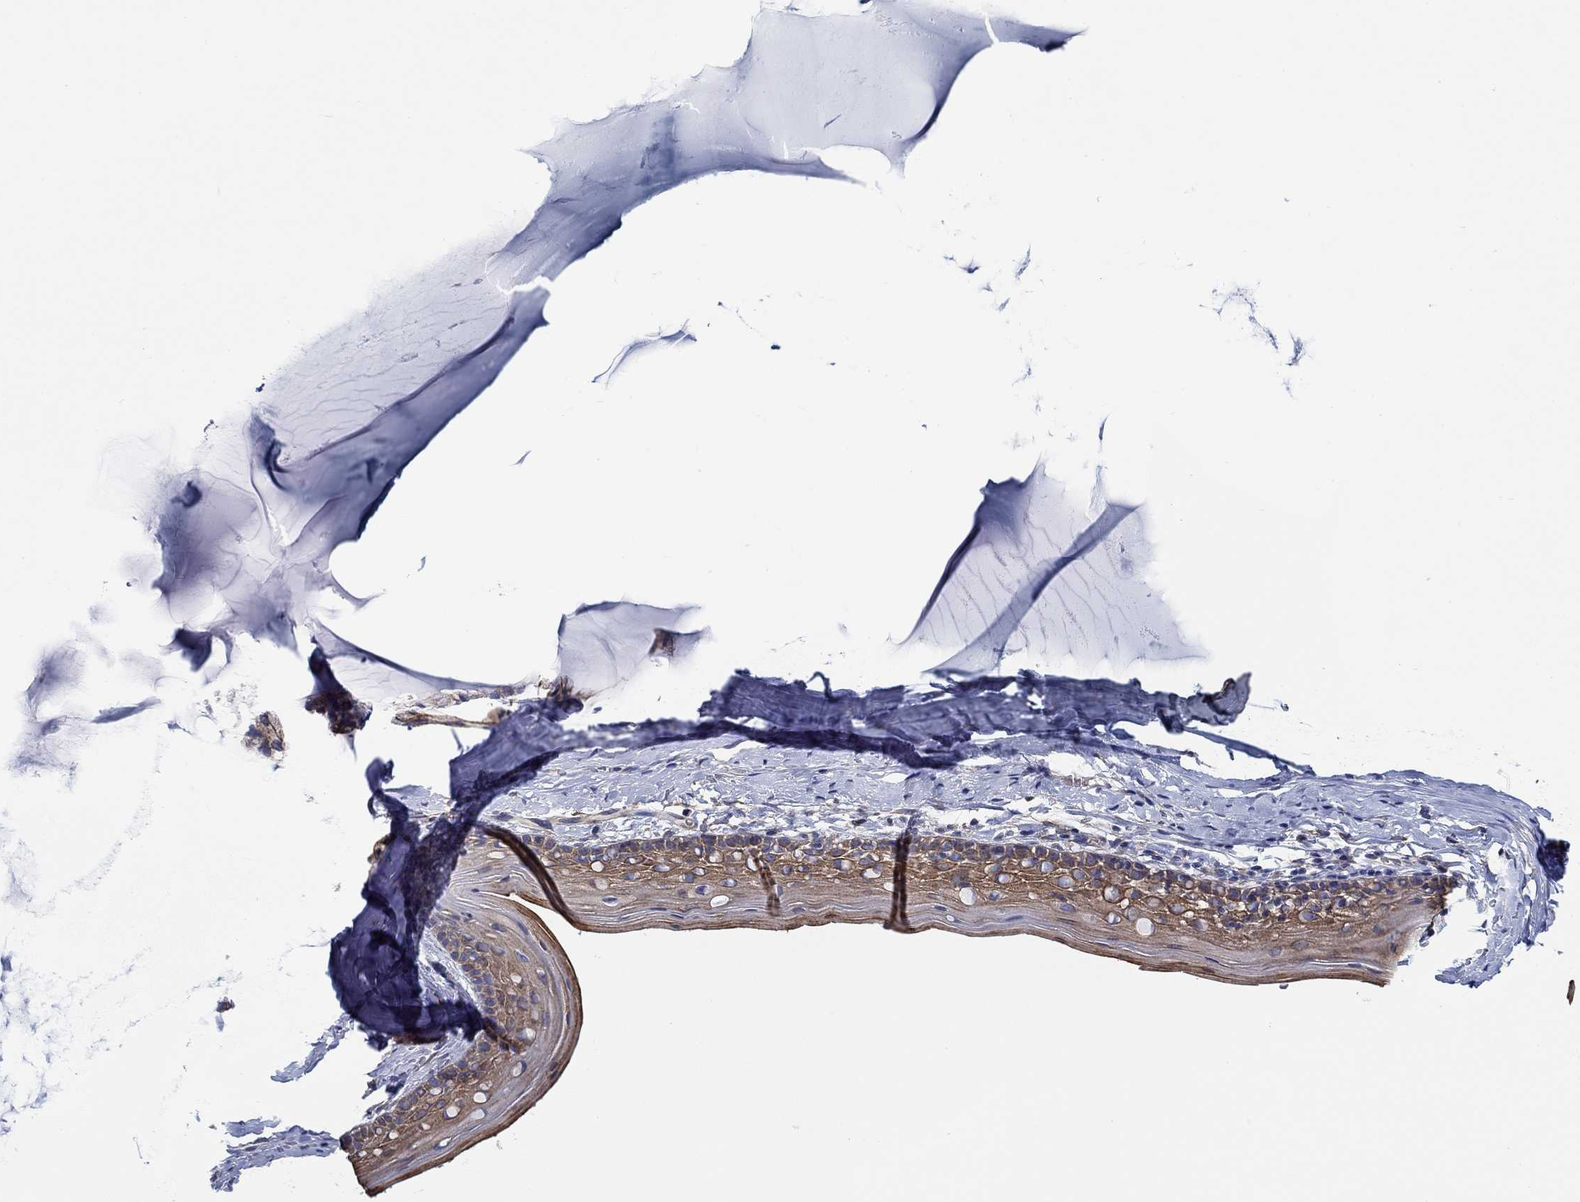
{"staining": {"intensity": "strong", "quantity": ">75%", "location": "cytoplasmic/membranous"}, "tissue": "cervix", "cell_type": "Glandular cells", "image_type": "normal", "snomed": [{"axis": "morphology", "description": "Normal tissue, NOS"}, {"axis": "topography", "description": "Cervix"}], "caption": "Unremarkable cervix was stained to show a protein in brown. There is high levels of strong cytoplasmic/membranous expression in about >75% of glandular cells. (Stains: DAB (3,3'-diaminobenzidine) in brown, nuclei in blue, Microscopy: brightfield microscopy at high magnification).", "gene": "FMN1", "patient": {"sex": "female", "age": 40}}